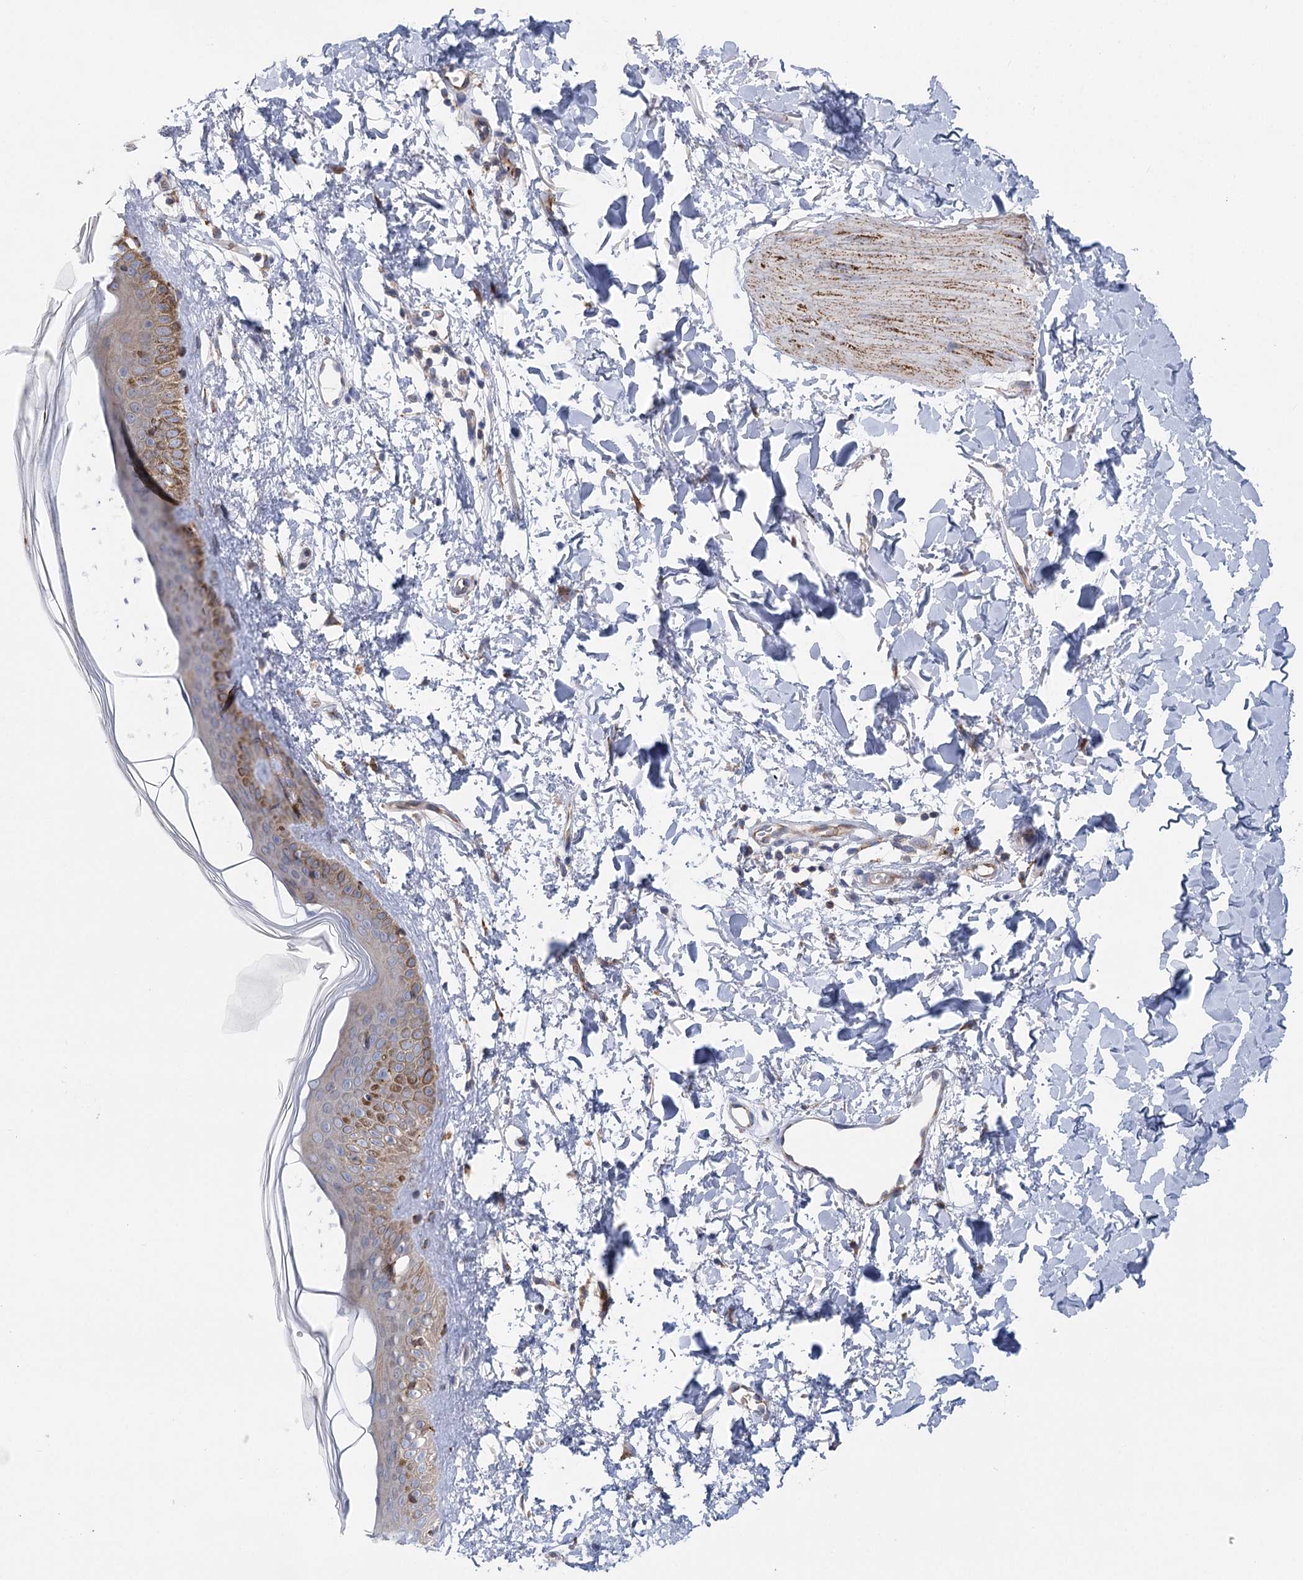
{"staining": {"intensity": "moderate", "quantity": ">75%", "location": "cytoplasmic/membranous"}, "tissue": "skin", "cell_type": "Fibroblasts", "image_type": "normal", "snomed": [{"axis": "morphology", "description": "Normal tissue, NOS"}, {"axis": "topography", "description": "Skin"}], "caption": "This photomicrograph demonstrates unremarkable skin stained with immunohistochemistry to label a protein in brown. The cytoplasmic/membranous of fibroblasts show moderate positivity for the protein. Nuclei are counter-stained blue.", "gene": "METTL24", "patient": {"sex": "female", "age": 58}}